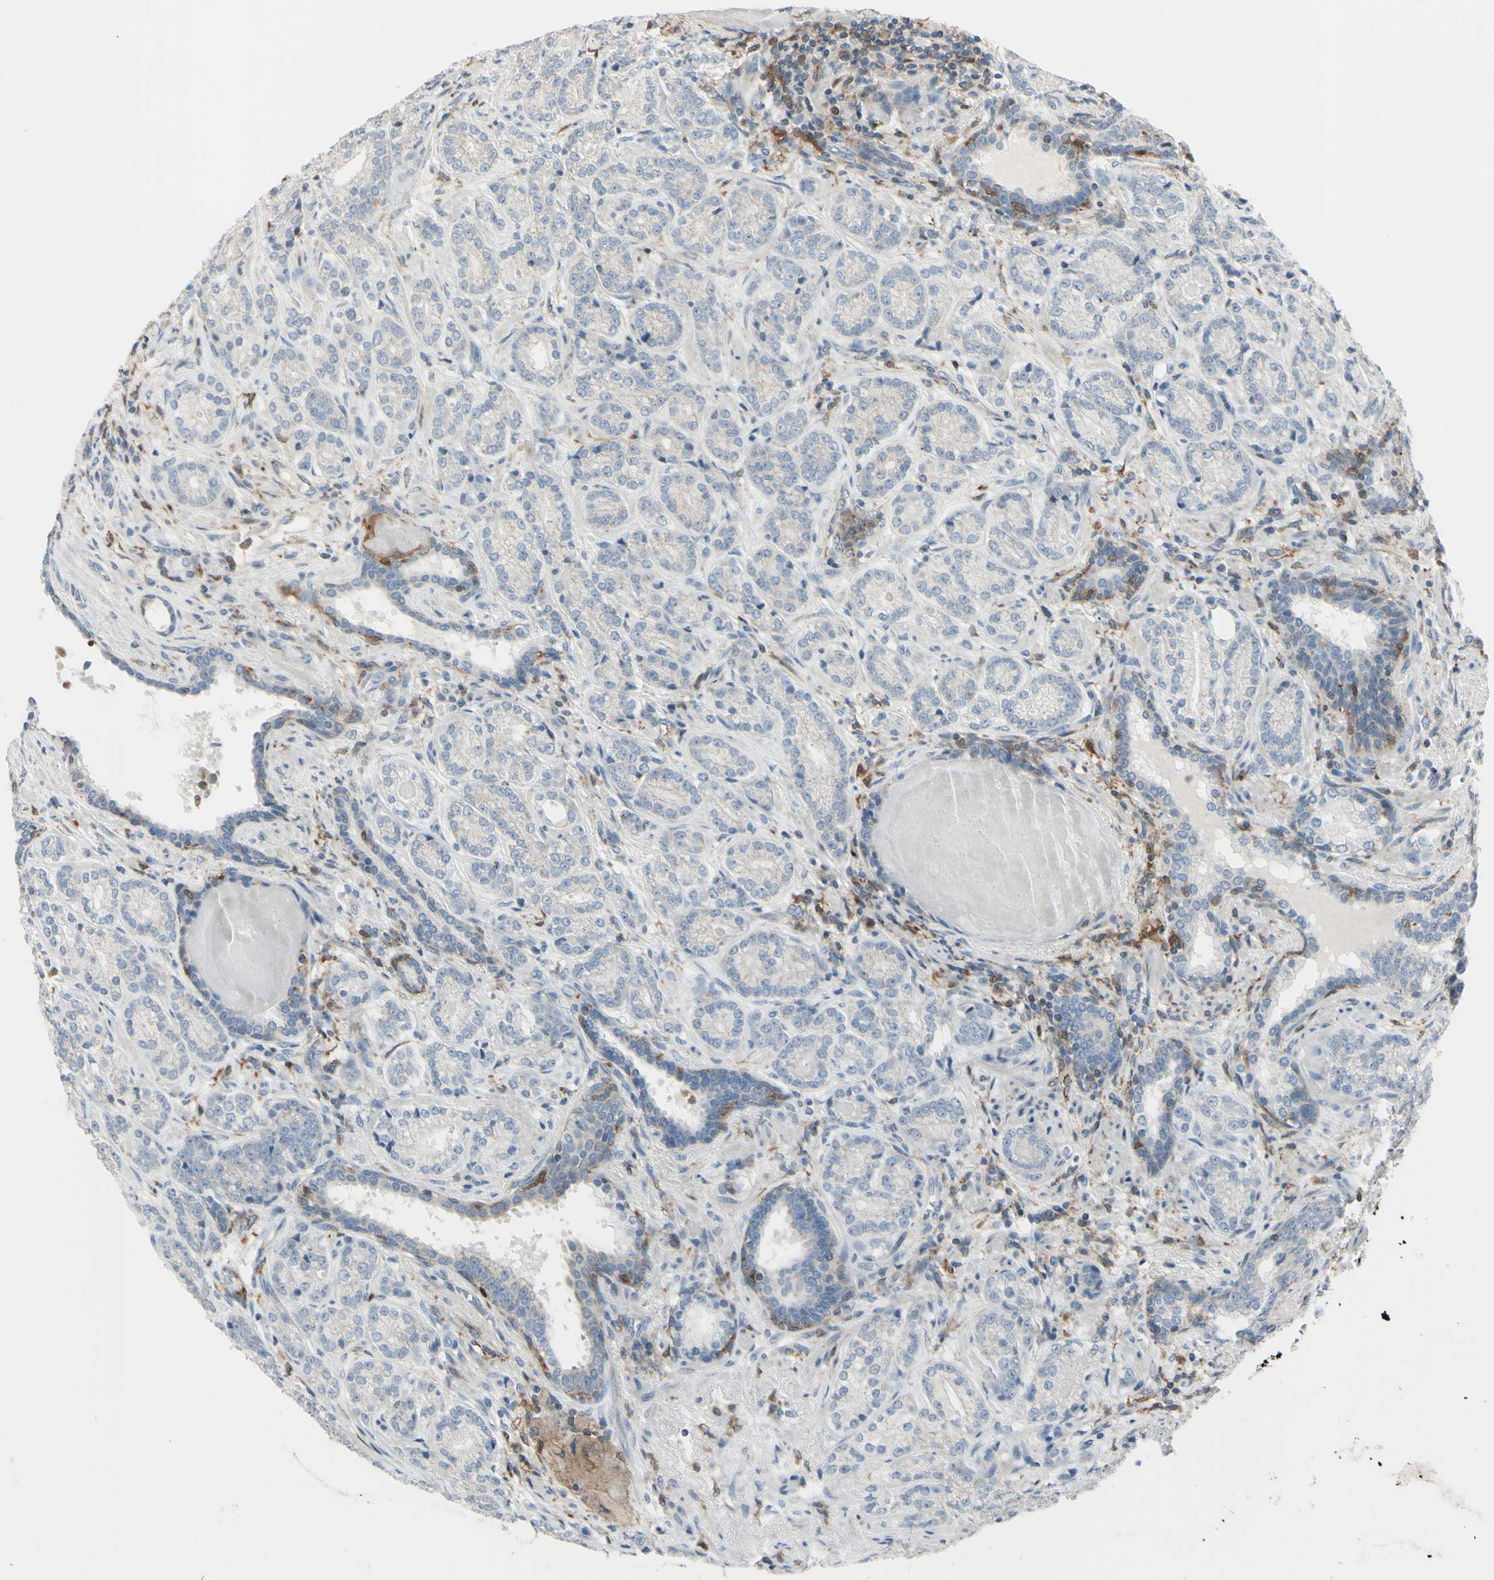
{"staining": {"intensity": "weak", "quantity": ">75%", "location": "cytoplasmic/membranous"}, "tissue": "prostate cancer", "cell_type": "Tumor cells", "image_type": "cancer", "snomed": [{"axis": "morphology", "description": "Adenocarcinoma, High grade"}, {"axis": "topography", "description": "Prostate"}], "caption": "Weak cytoplasmic/membranous protein positivity is seen in about >75% of tumor cells in high-grade adenocarcinoma (prostate).", "gene": "CYRIB", "patient": {"sex": "male", "age": 61}}